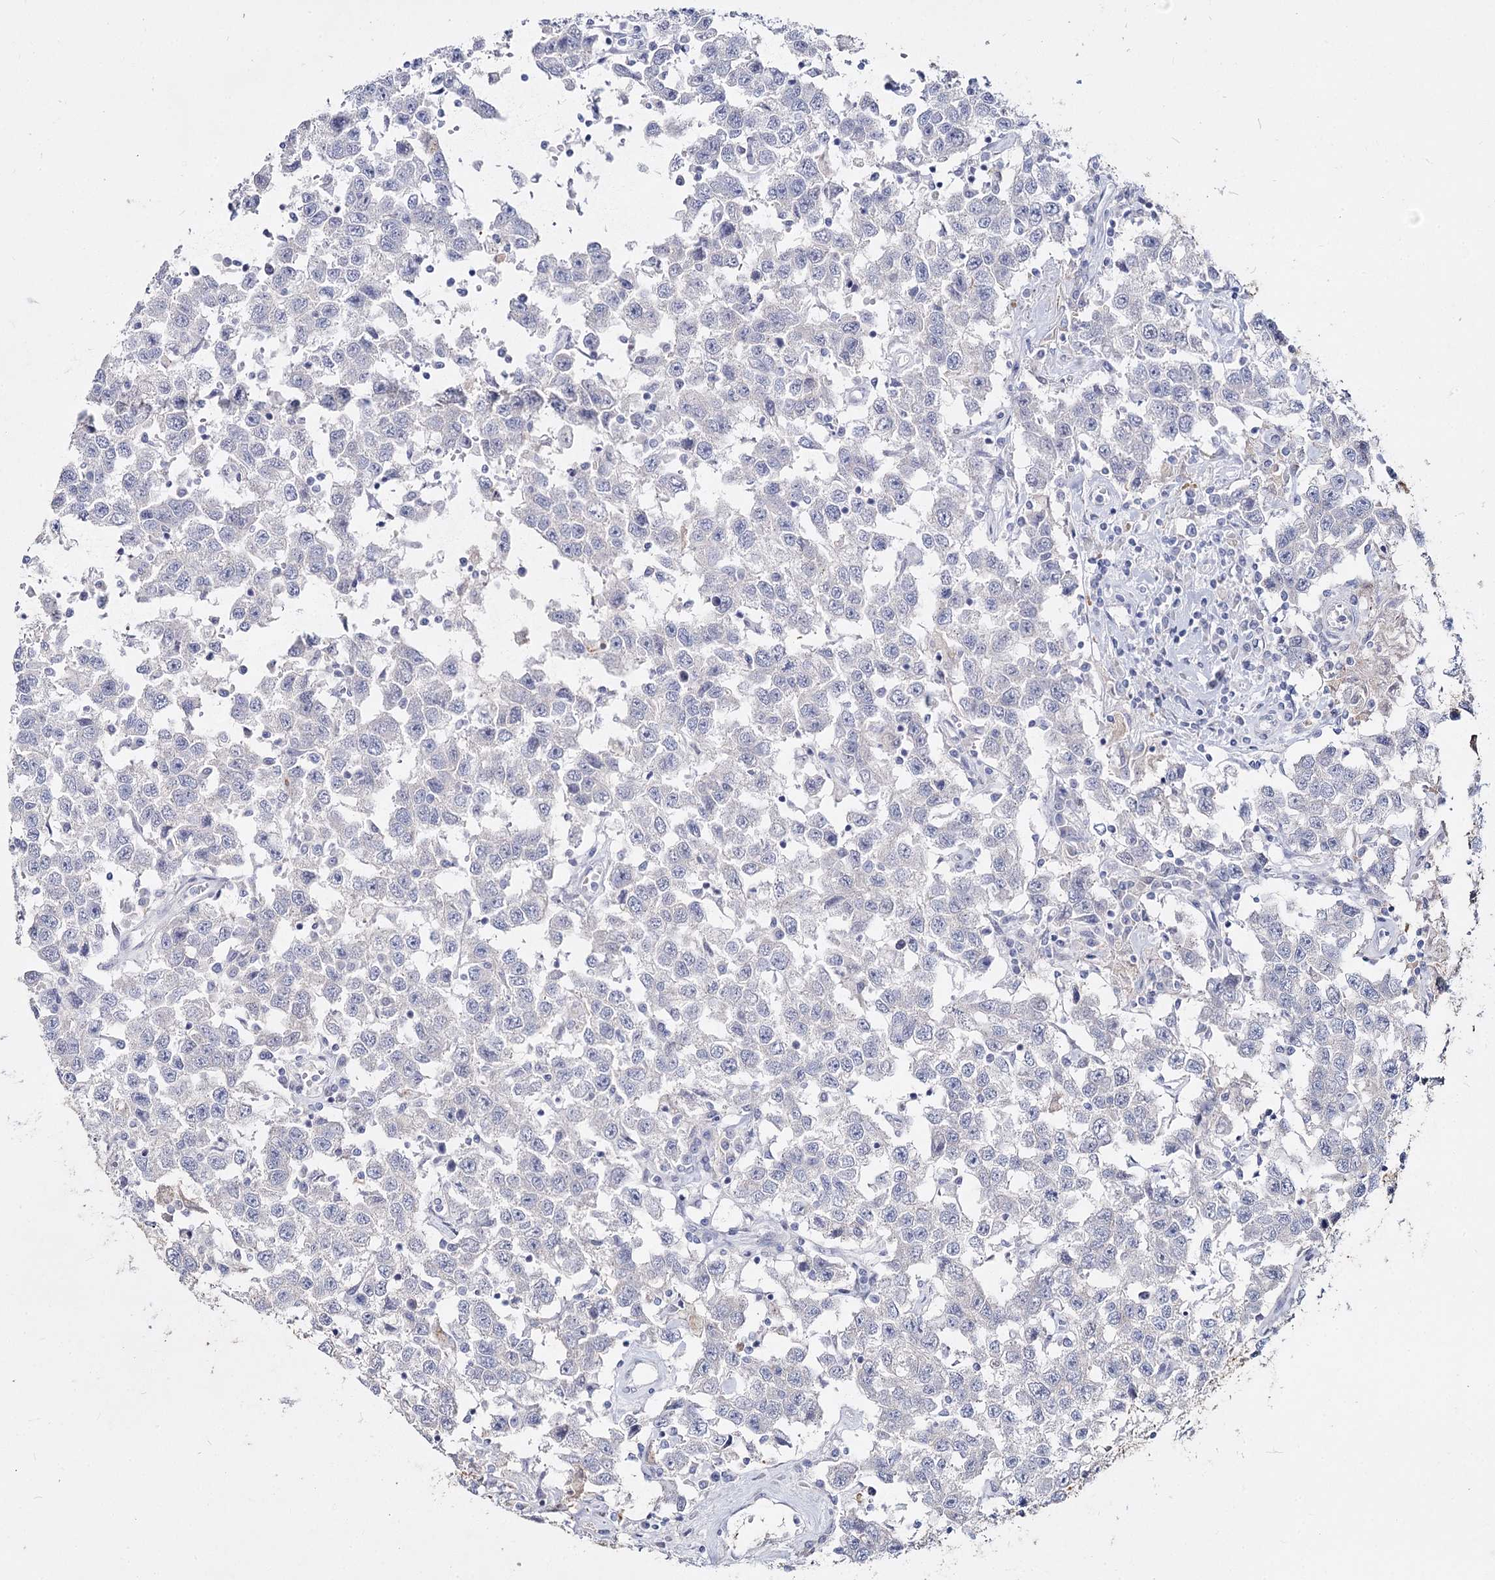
{"staining": {"intensity": "negative", "quantity": "none", "location": "none"}, "tissue": "testis cancer", "cell_type": "Tumor cells", "image_type": "cancer", "snomed": [{"axis": "morphology", "description": "Seminoma, NOS"}, {"axis": "topography", "description": "Testis"}], "caption": "The photomicrograph displays no staining of tumor cells in testis seminoma.", "gene": "CCDC73", "patient": {"sex": "male", "age": 41}}